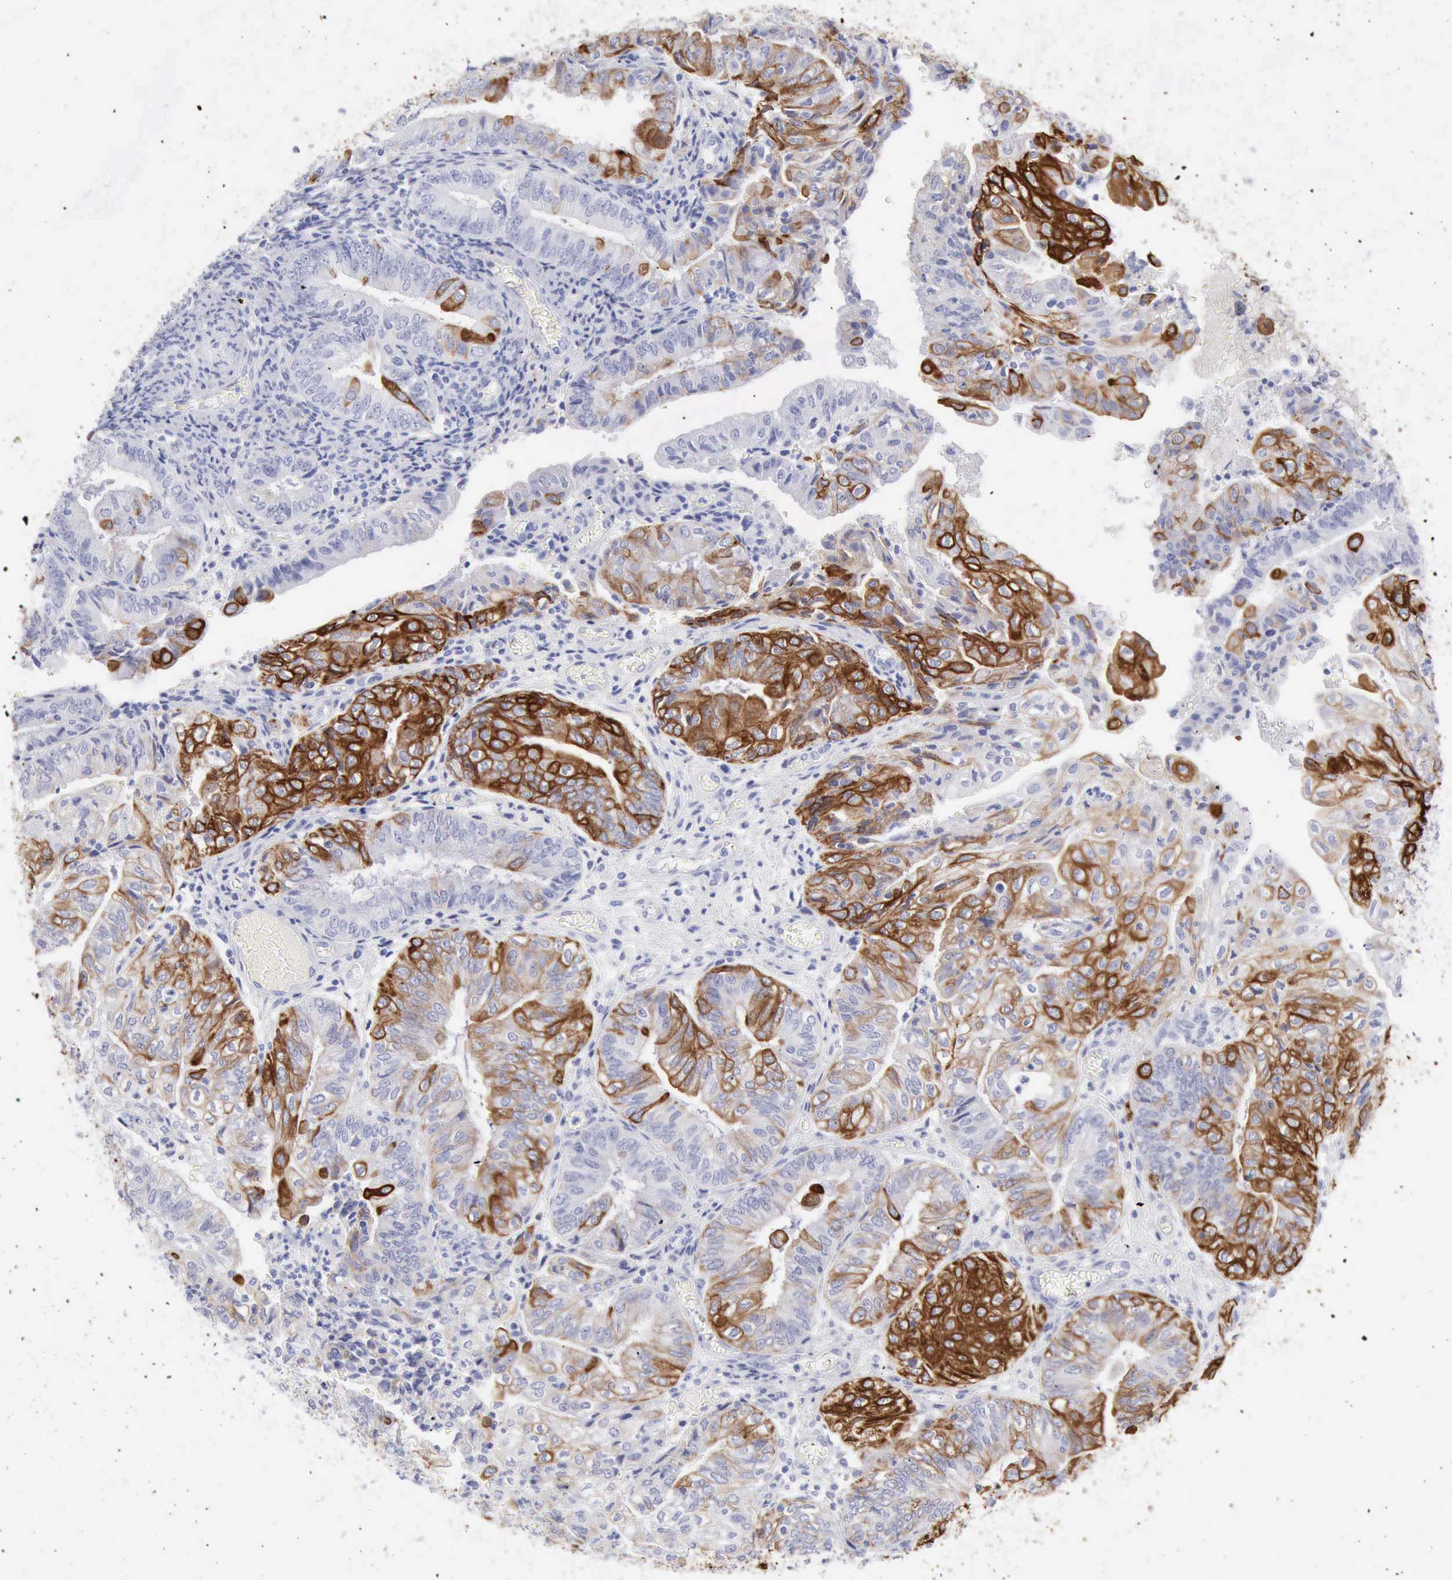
{"staining": {"intensity": "strong", "quantity": "25%-75%", "location": "cytoplasmic/membranous"}, "tissue": "endometrial cancer", "cell_type": "Tumor cells", "image_type": "cancer", "snomed": [{"axis": "morphology", "description": "Adenocarcinoma, NOS"}, {"axis": "topography", "description": "Endometrium"}], "caption": "The photomicrograph shows staining of endometrial cancer, revealing strong cytoplasmic/membranous protein staining (brown color) within tumor cells.", "gene": "KRT5", "patient": {"sex": "female", "age": 55}}